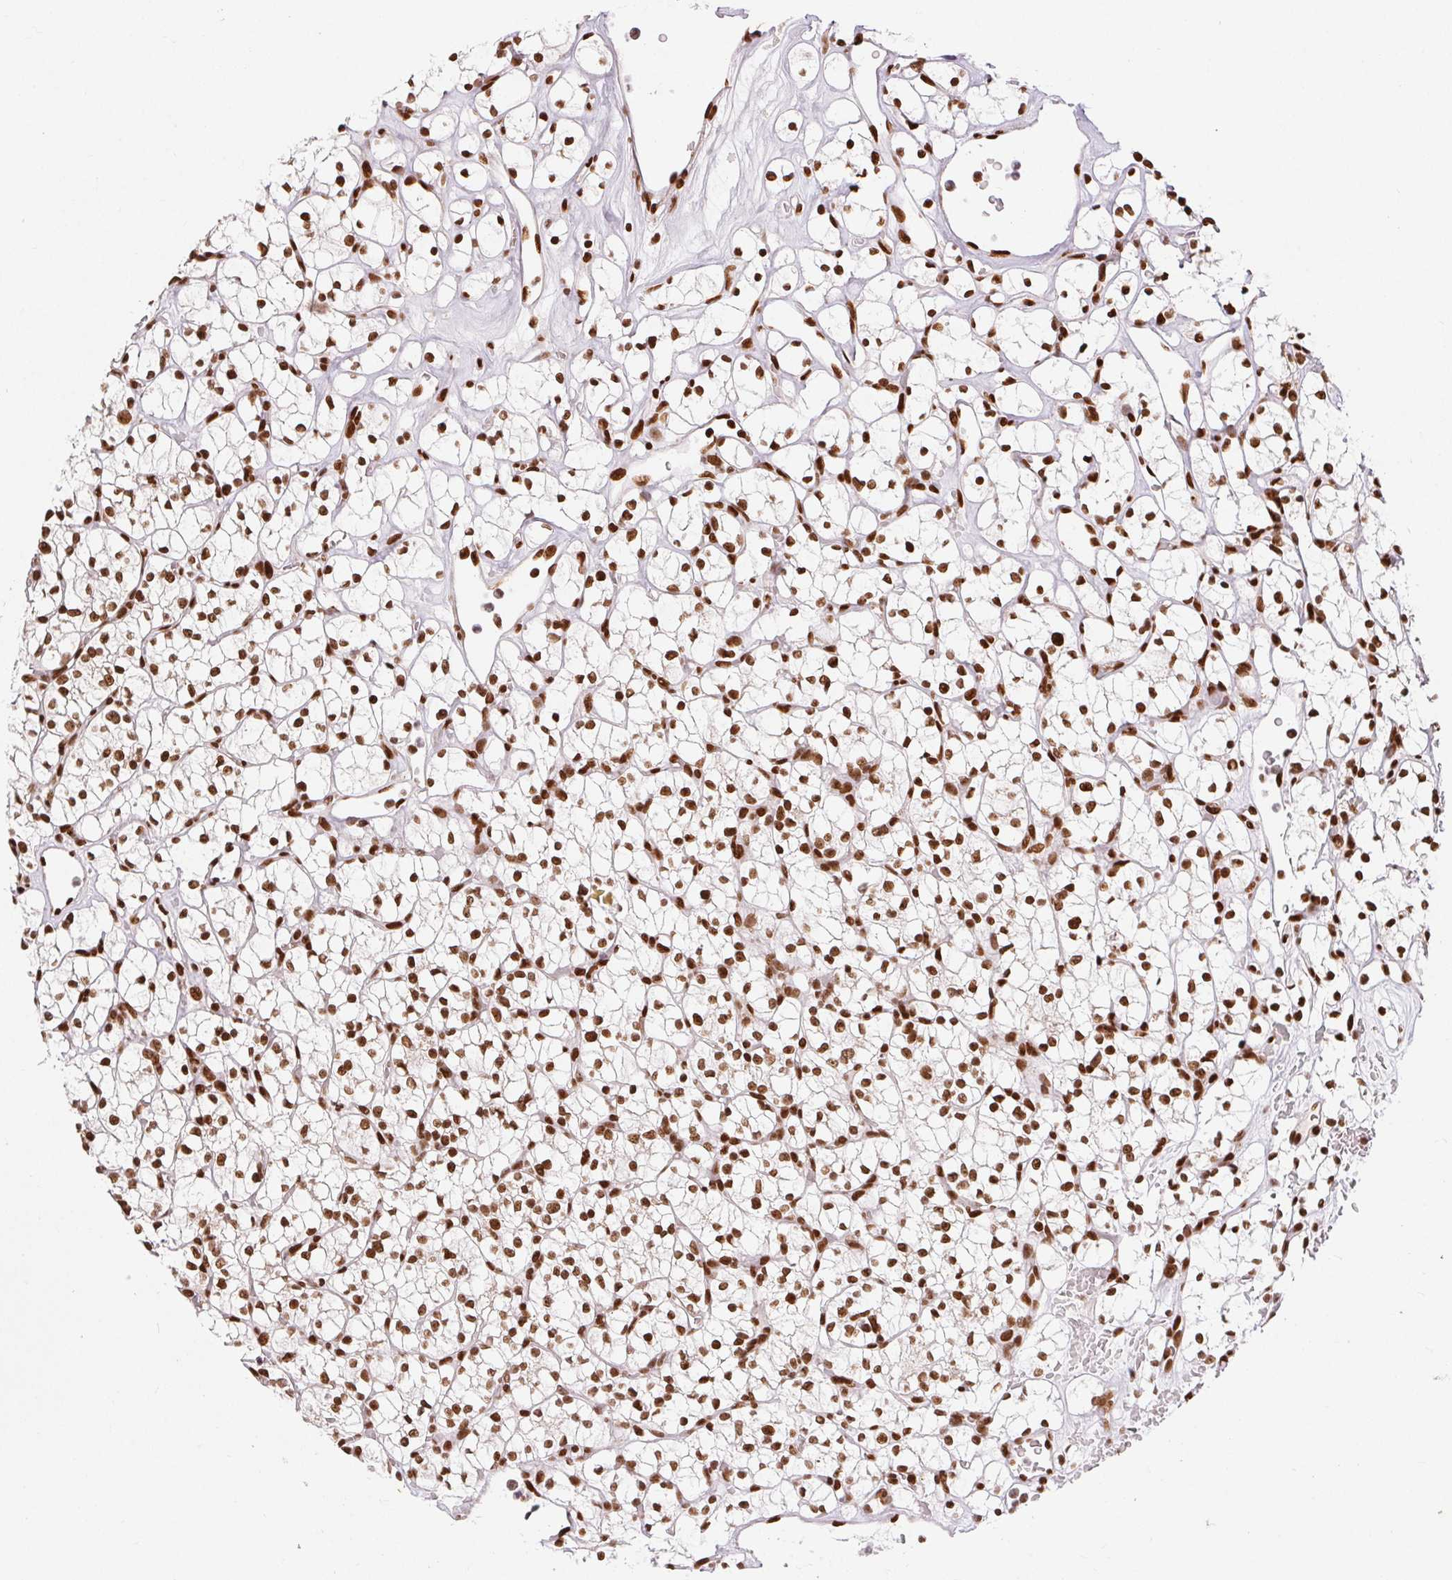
{"staining": {"intensity": "strong", "quantity": ">75%", "location": "nuclear"}, "tissue": "renal cancer", "cell_type": "Tumor cells", "image_type": "cancer", "snomed": [{"axis": "morphology", "description": "Adenocarcinoma, NOS"}, {"axis": "topography", "description": "Kidney"}], "caption": "Renal cancer (adenocarcinoma) stained for a protein shows strong nuclear positivity in tumor cells. (IHC, brightfield microscopy, high magnification).", "gene": "ZNF80", "patient": {"sex": "female", "age": 64}}